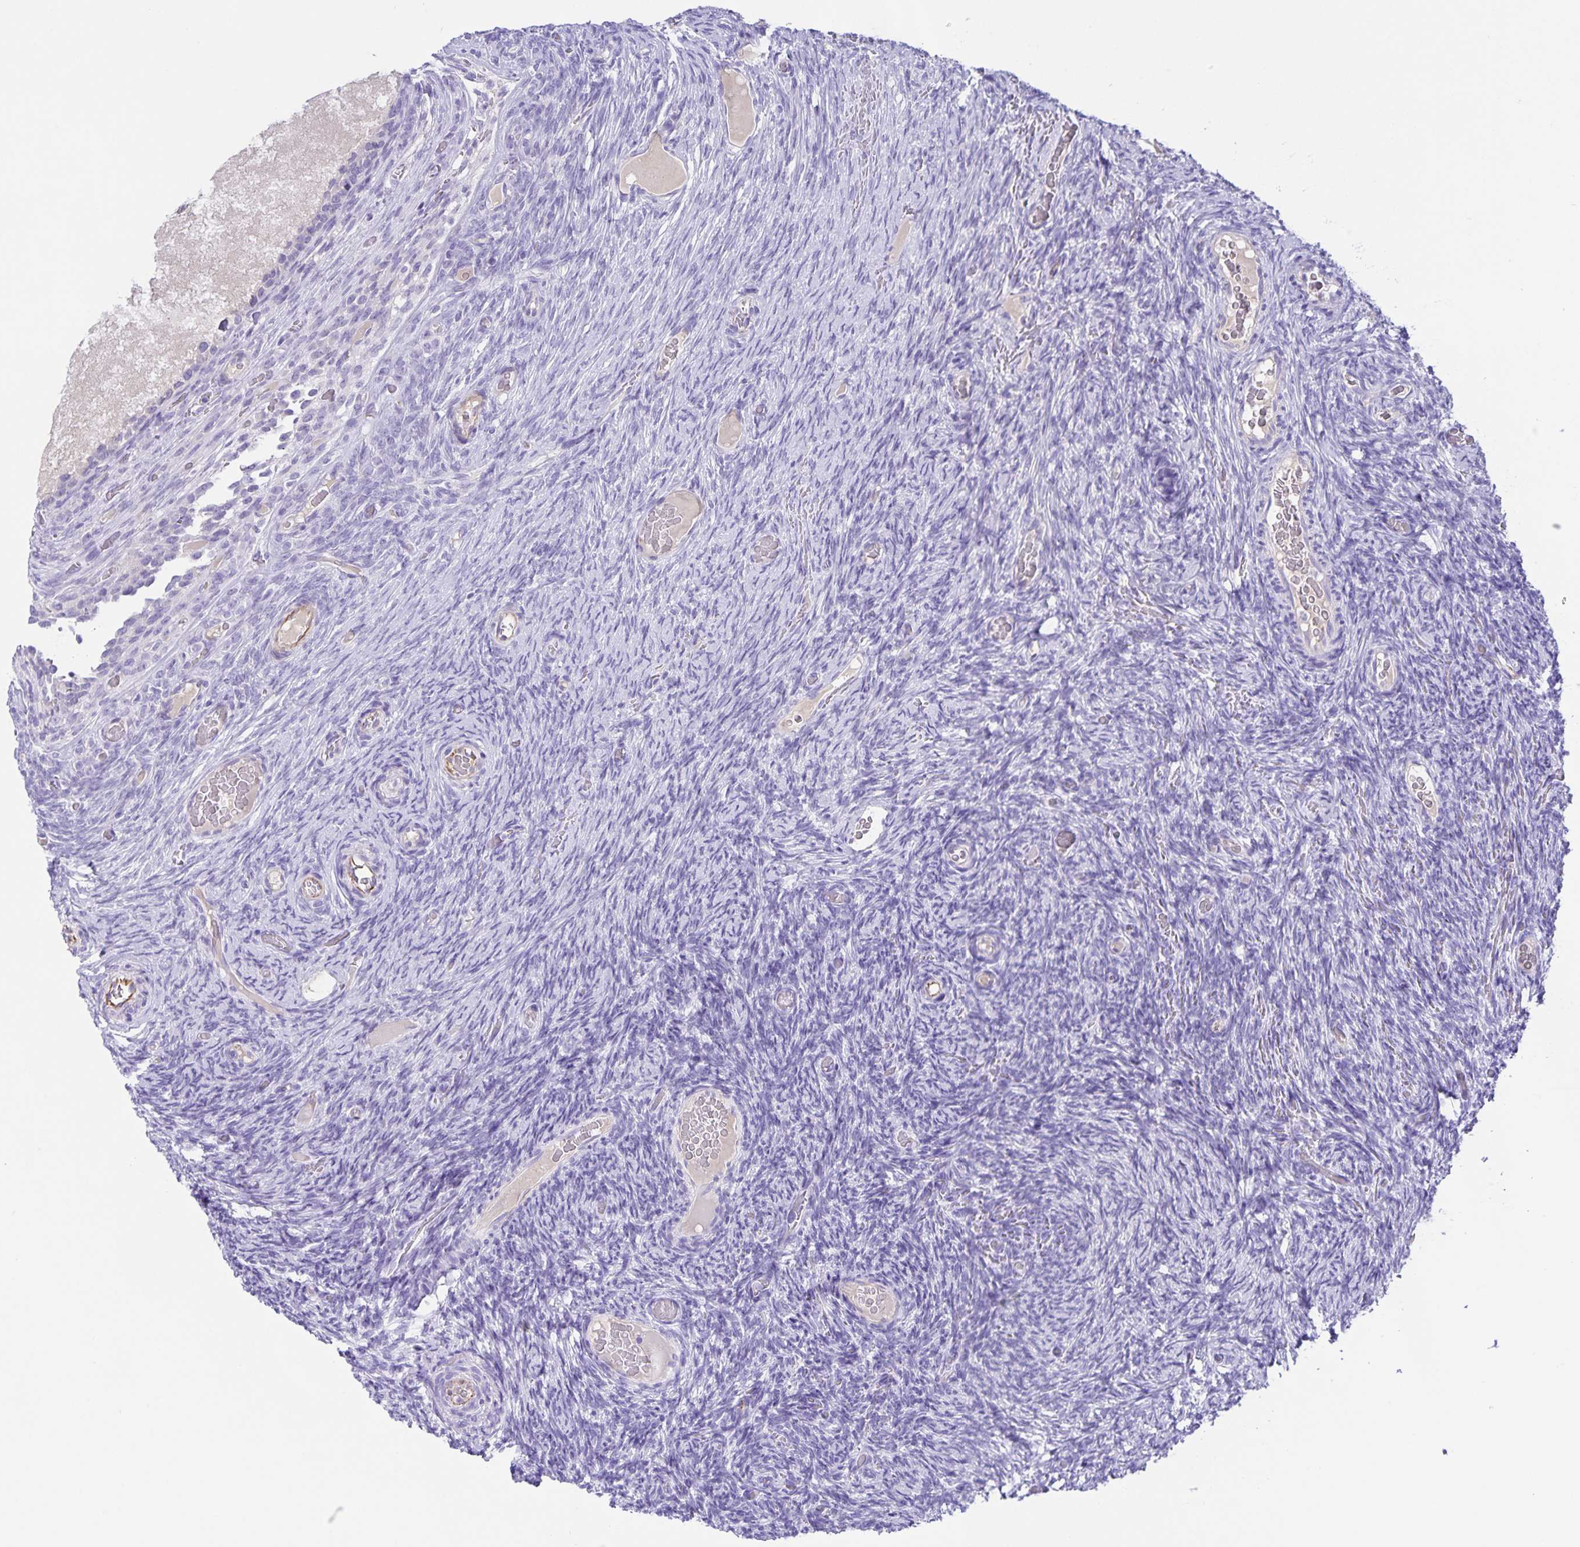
{"staining": {"intensity": "negative", "quantity": "none", "location": "none"}, "tissue": "ovary", "cell_type": "Ovarian stroma cells", "image_type": "normal", "snomed": [{"axis": "morphology", "description": "Normal tissue, NOS"}, {"axis": "topography", "description": "Ovary"}], "caption": "Immunohistochemistry (IHC) histopathology image of benign human ovary stained for a protein (brown), which reveals no expression in ovarian stroma cells. (IHC, brightfield microscopy, high magnification).", "gene": "UBQLN3", "patient": {"sex": "female", "age": 34}}